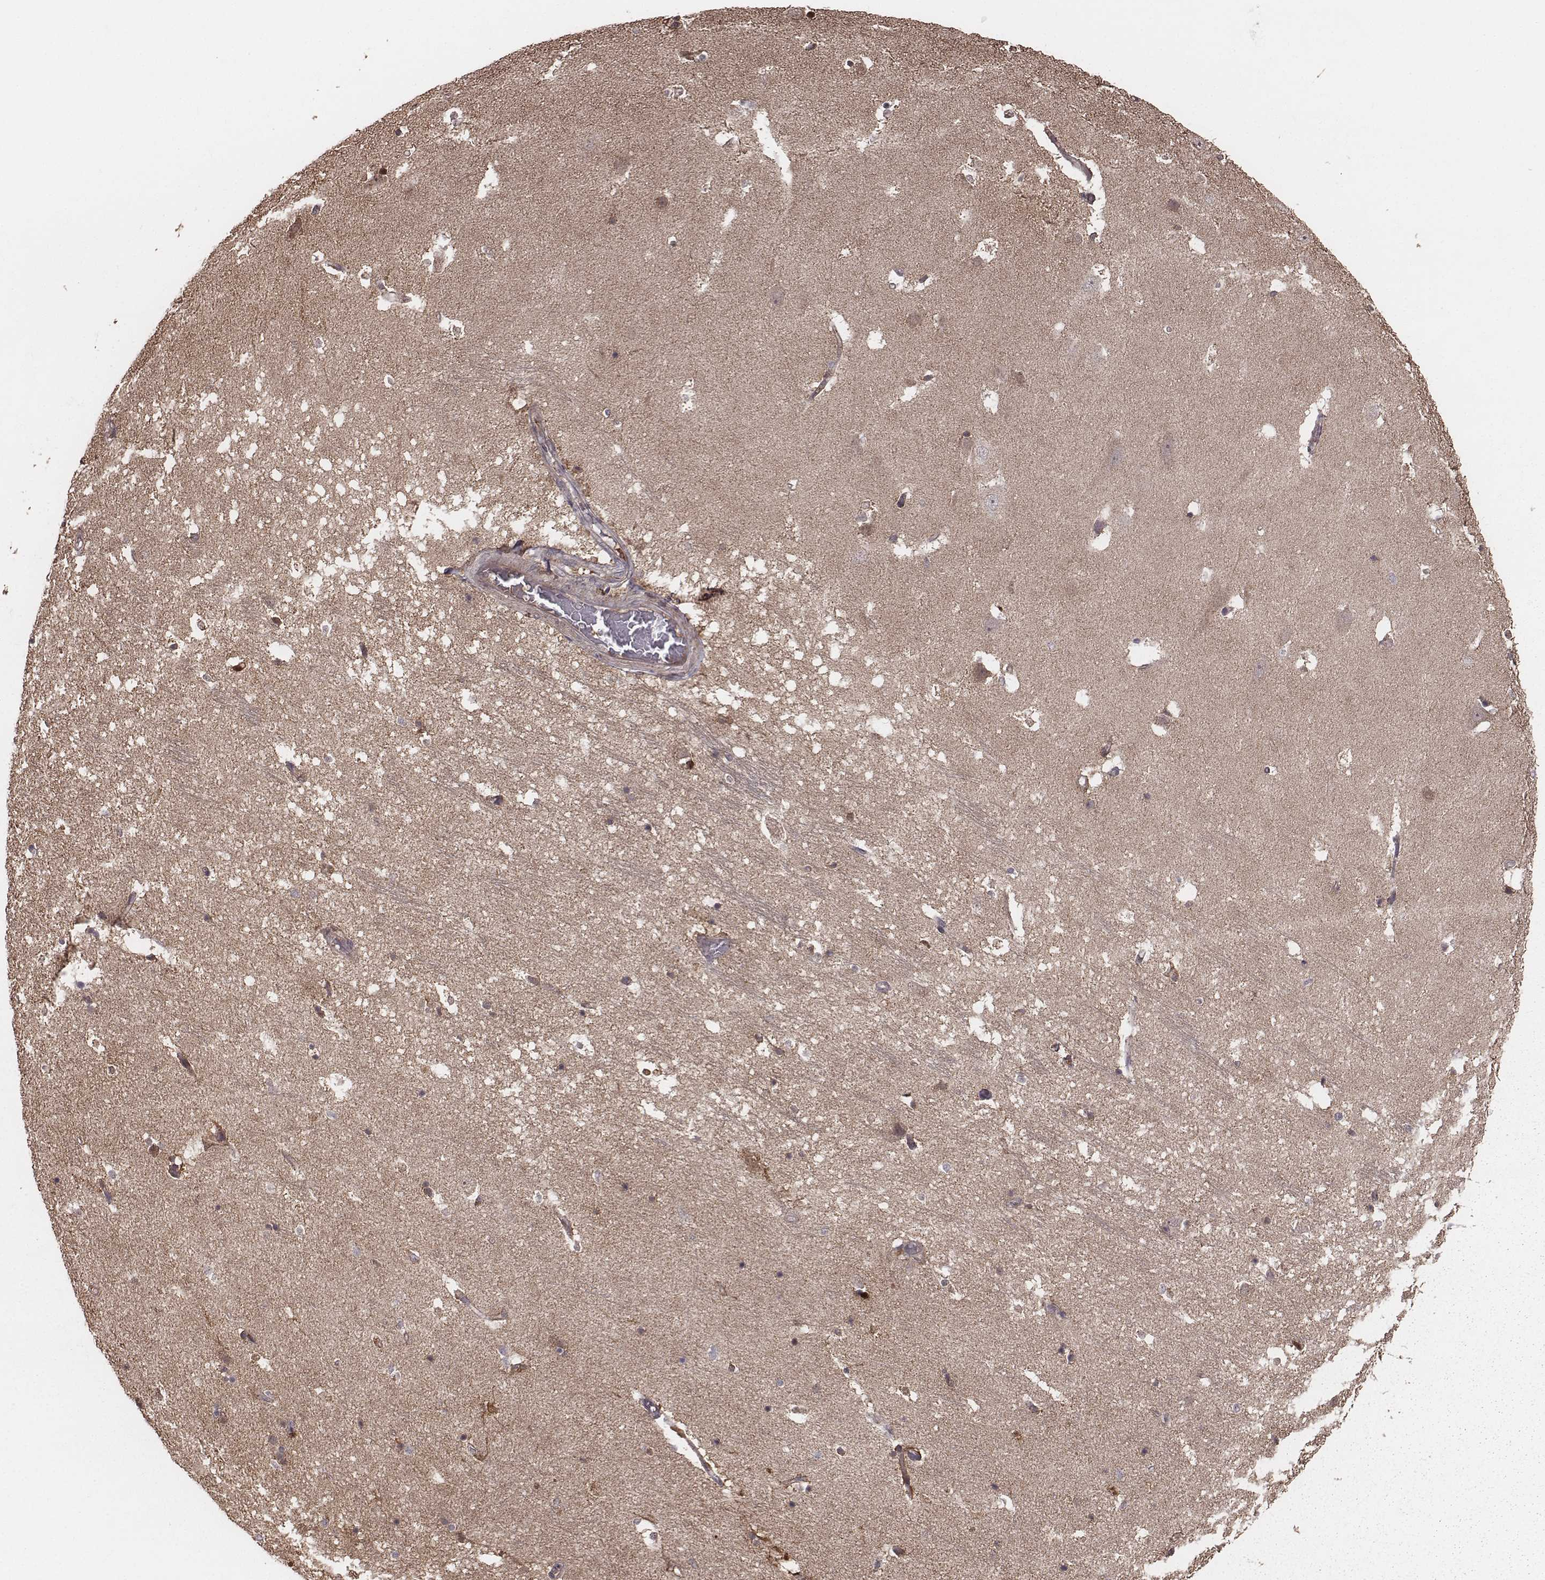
{"staining": {"intensity": "weak", "quantity": ">75%", "location": "cytoplasmic/membranous"}, "tissue": "hippocampus", "cell_type": "Glial cells", "image_type": "normal", "snomed": [{"axis": "morphology", "description": "Normal tissue, NOS"}, {"axis": "topography", "description": "Hippocampus"}], "caption": "Protein analysis of benign hippocampus demonstrates weak cytoplasmic/membranous staining in approximately >75% of glial cells. (brown staining indicates protein expression, while blue staining denotes nuclei).", "gene": "PDCD2L", "patient": {"sex": "male", "age": 44}}